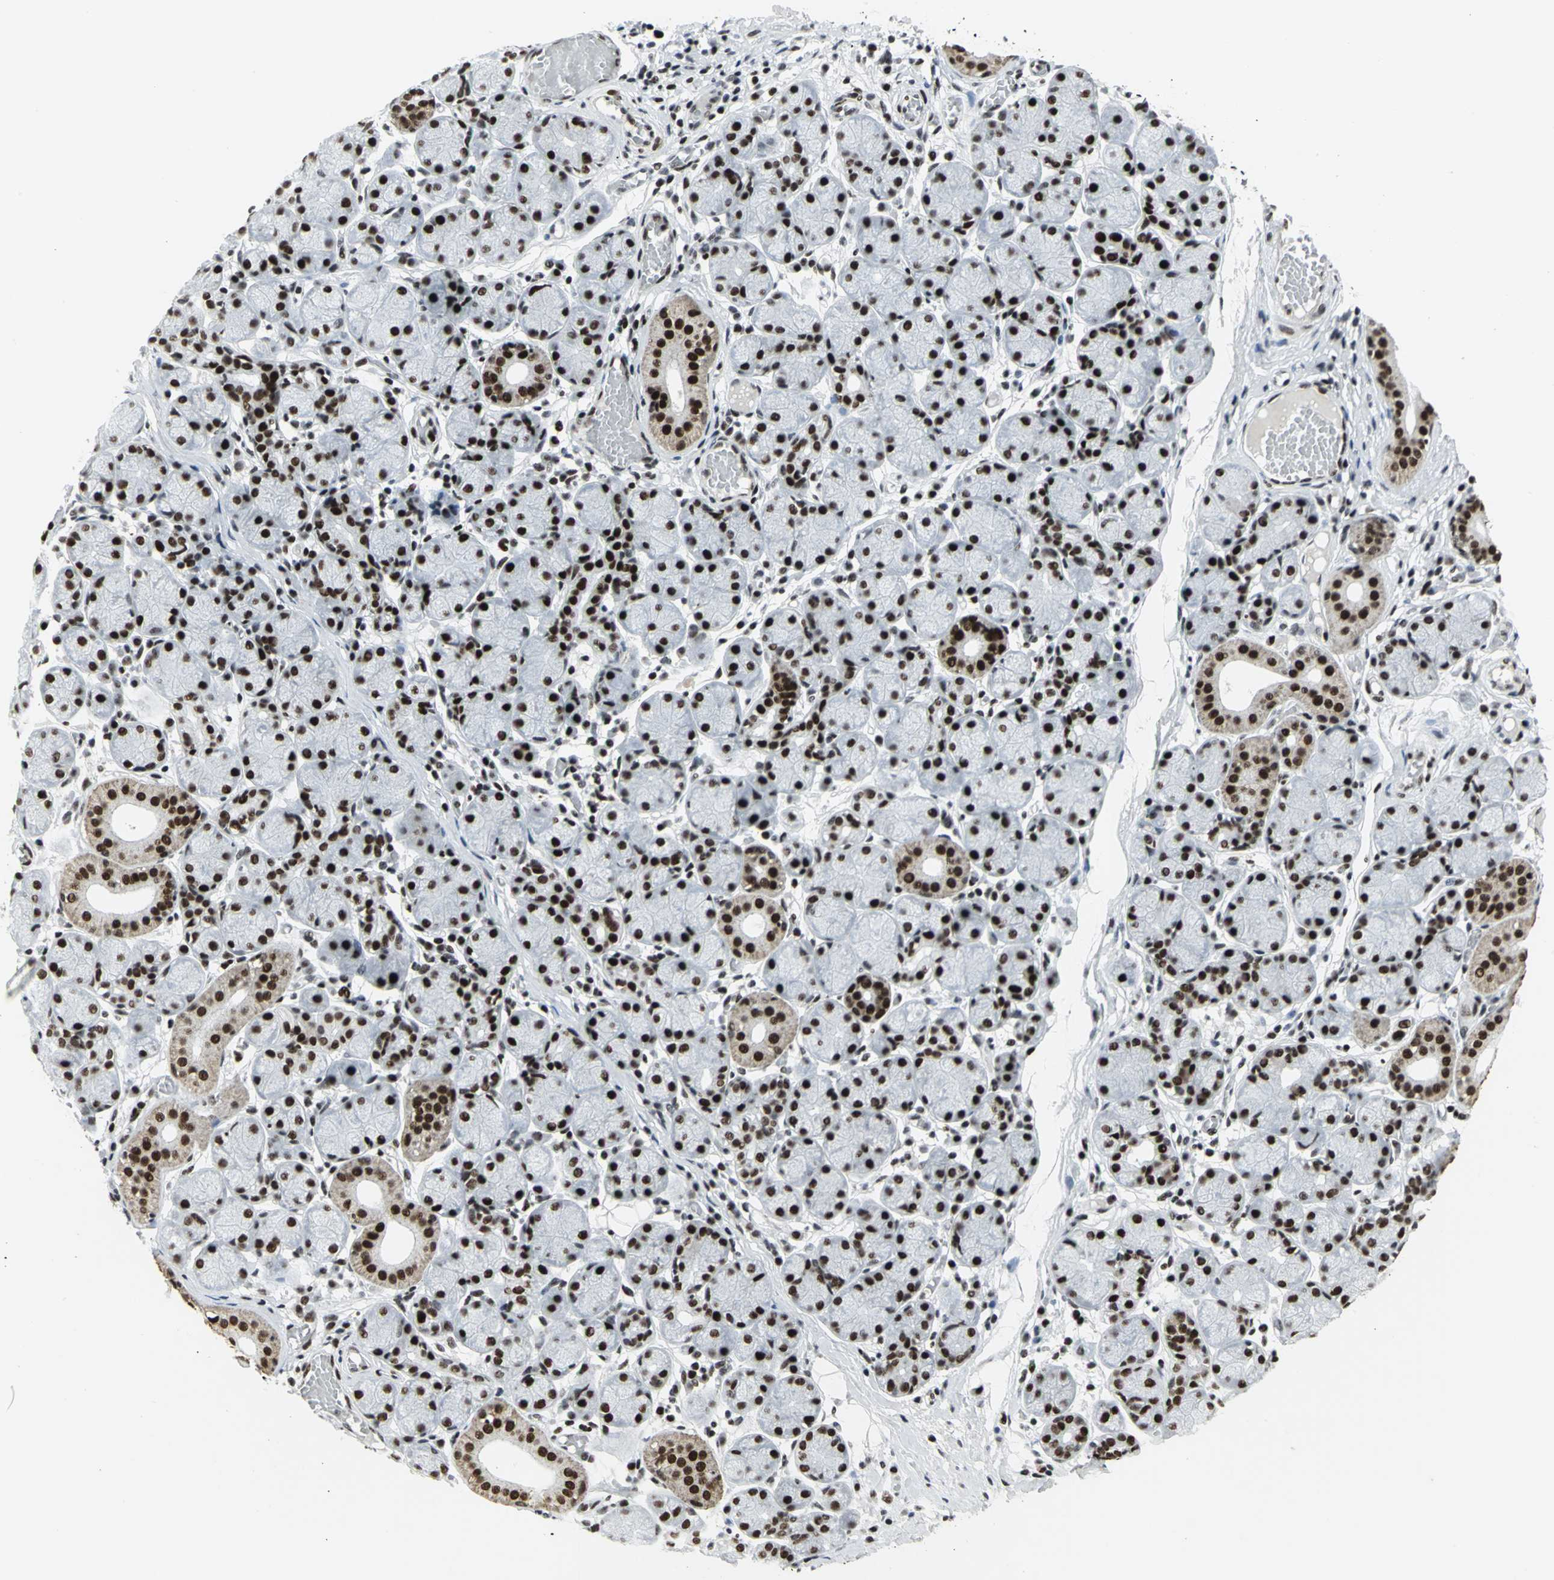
{"staining": {"intensity": "strong", "quantity": ">75%", "location": "nuclear"}, "tissue": "salivary gland", "cell_type": "Glandular cells", "image_type": "normal", "snomed": [{"axis": "morphology", "description": "Normal tissue, NOS"}, {"axis": "topography", "description": "Salivary gland"}], "caption": "Immunohistochemical staining of unremarkable salivary gland demonstrates high levels of strong nuclear staining in approximately >75% of glandular cells. (brown staining indicates protein expression, while blue staining denotes nuclei).", "gene": "SMARCA4", "patient": {"sex": "female", "age": 24}}